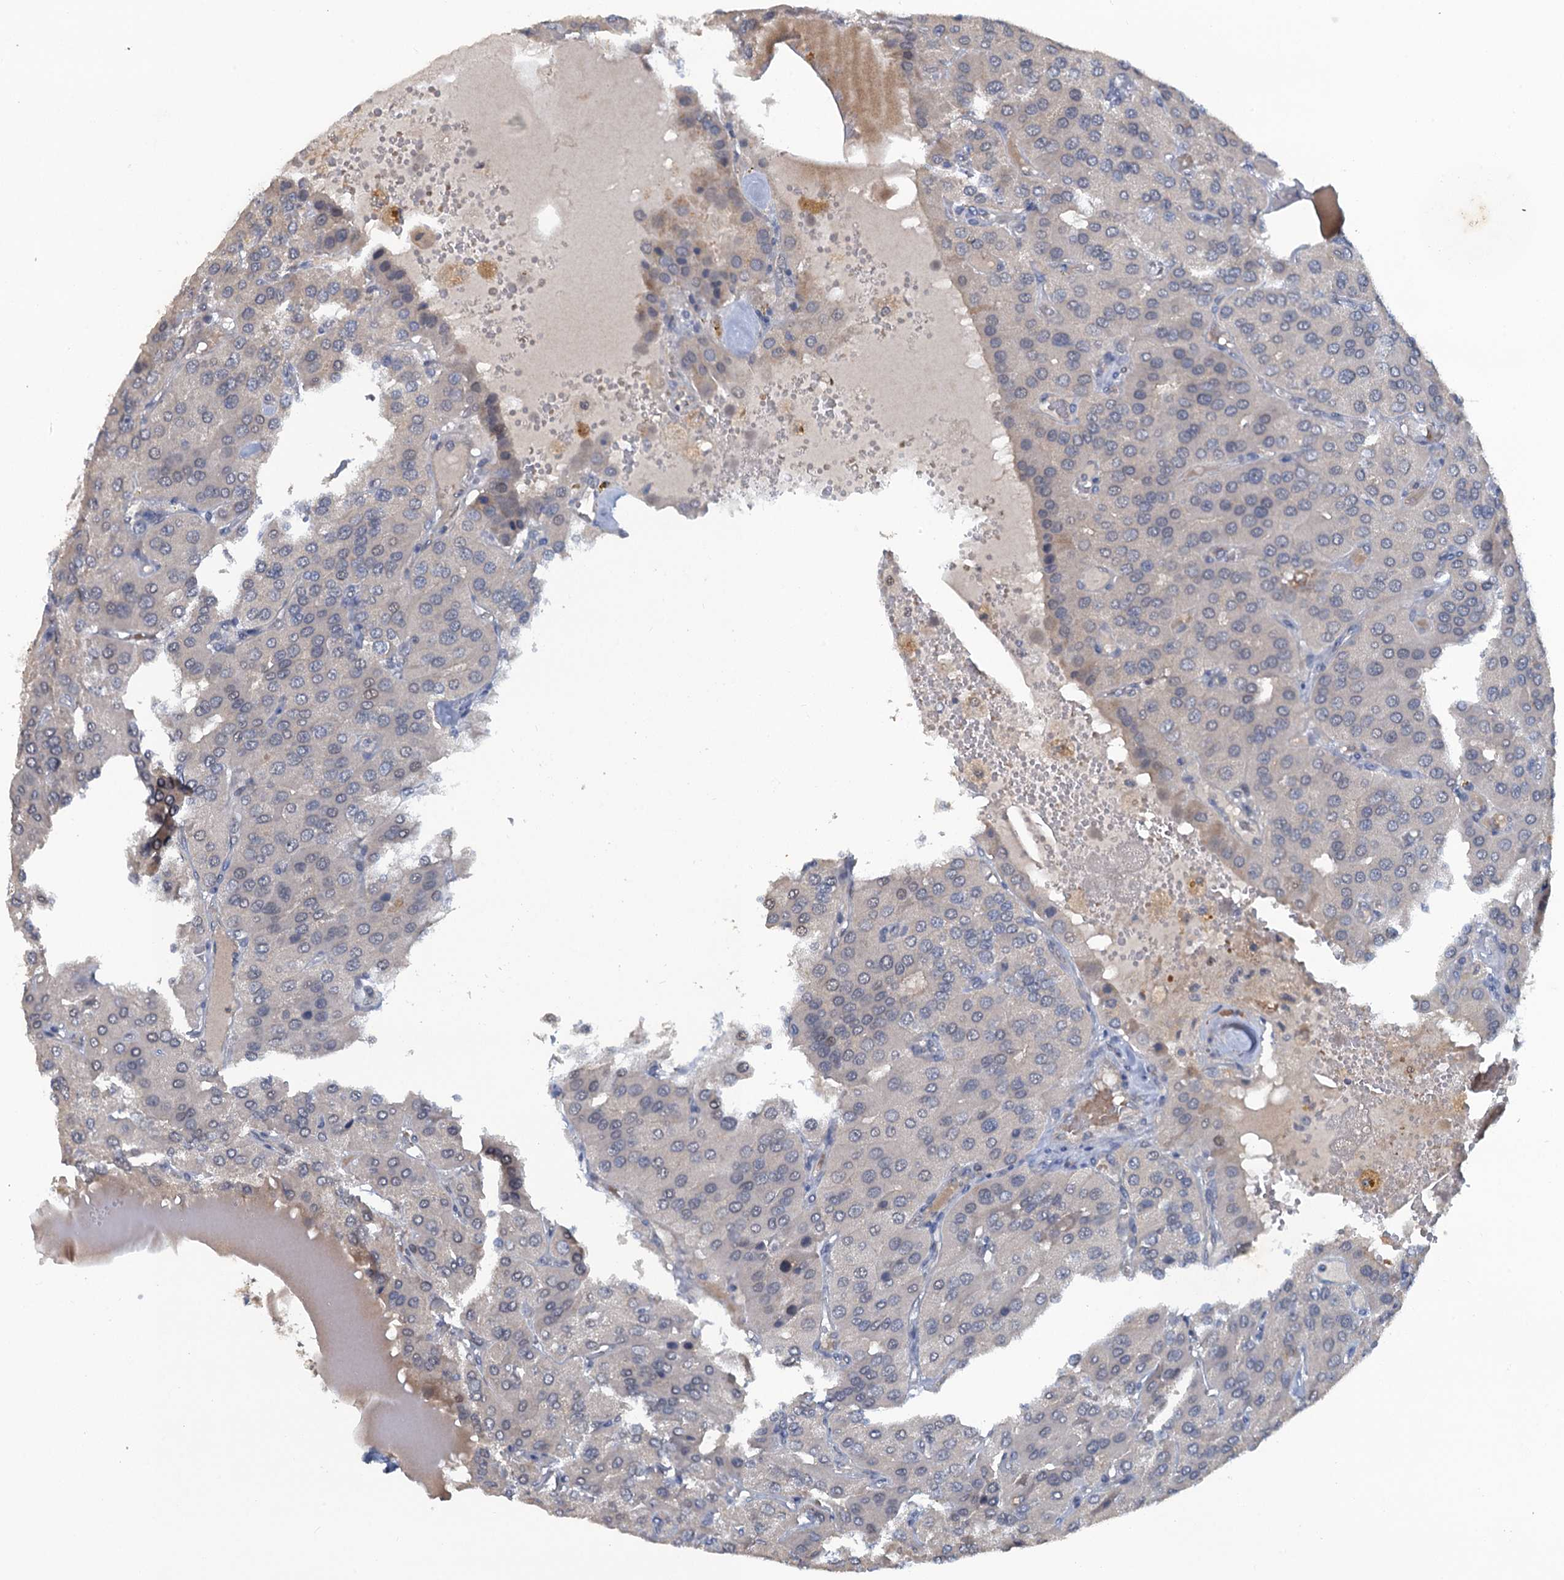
{"staining": {"intensity": "negative", "quantity": "none", "location": "none"}, "tissue": "parathyroid gland", "cell_type": "Glandular cells", "image_type": "normal", "snomed": [{"axis": "morphology", "description": "Normal tissue, NOS"}, {"axis": "morphology", "description": "Adenoma, NOS"}, {"axis": "topography", "description": "Parathyroid gland"}], "caption": "High magnification brightfield microscopy of normal parathyroid gland stained with DAB (3,3'-diaminobenzidine) (brown) and counterstained with hematoxylin (blue): glandular cells show no significant positivity.", "gene": "MYO16", "patient": {"sex": "female", "age": 86}}